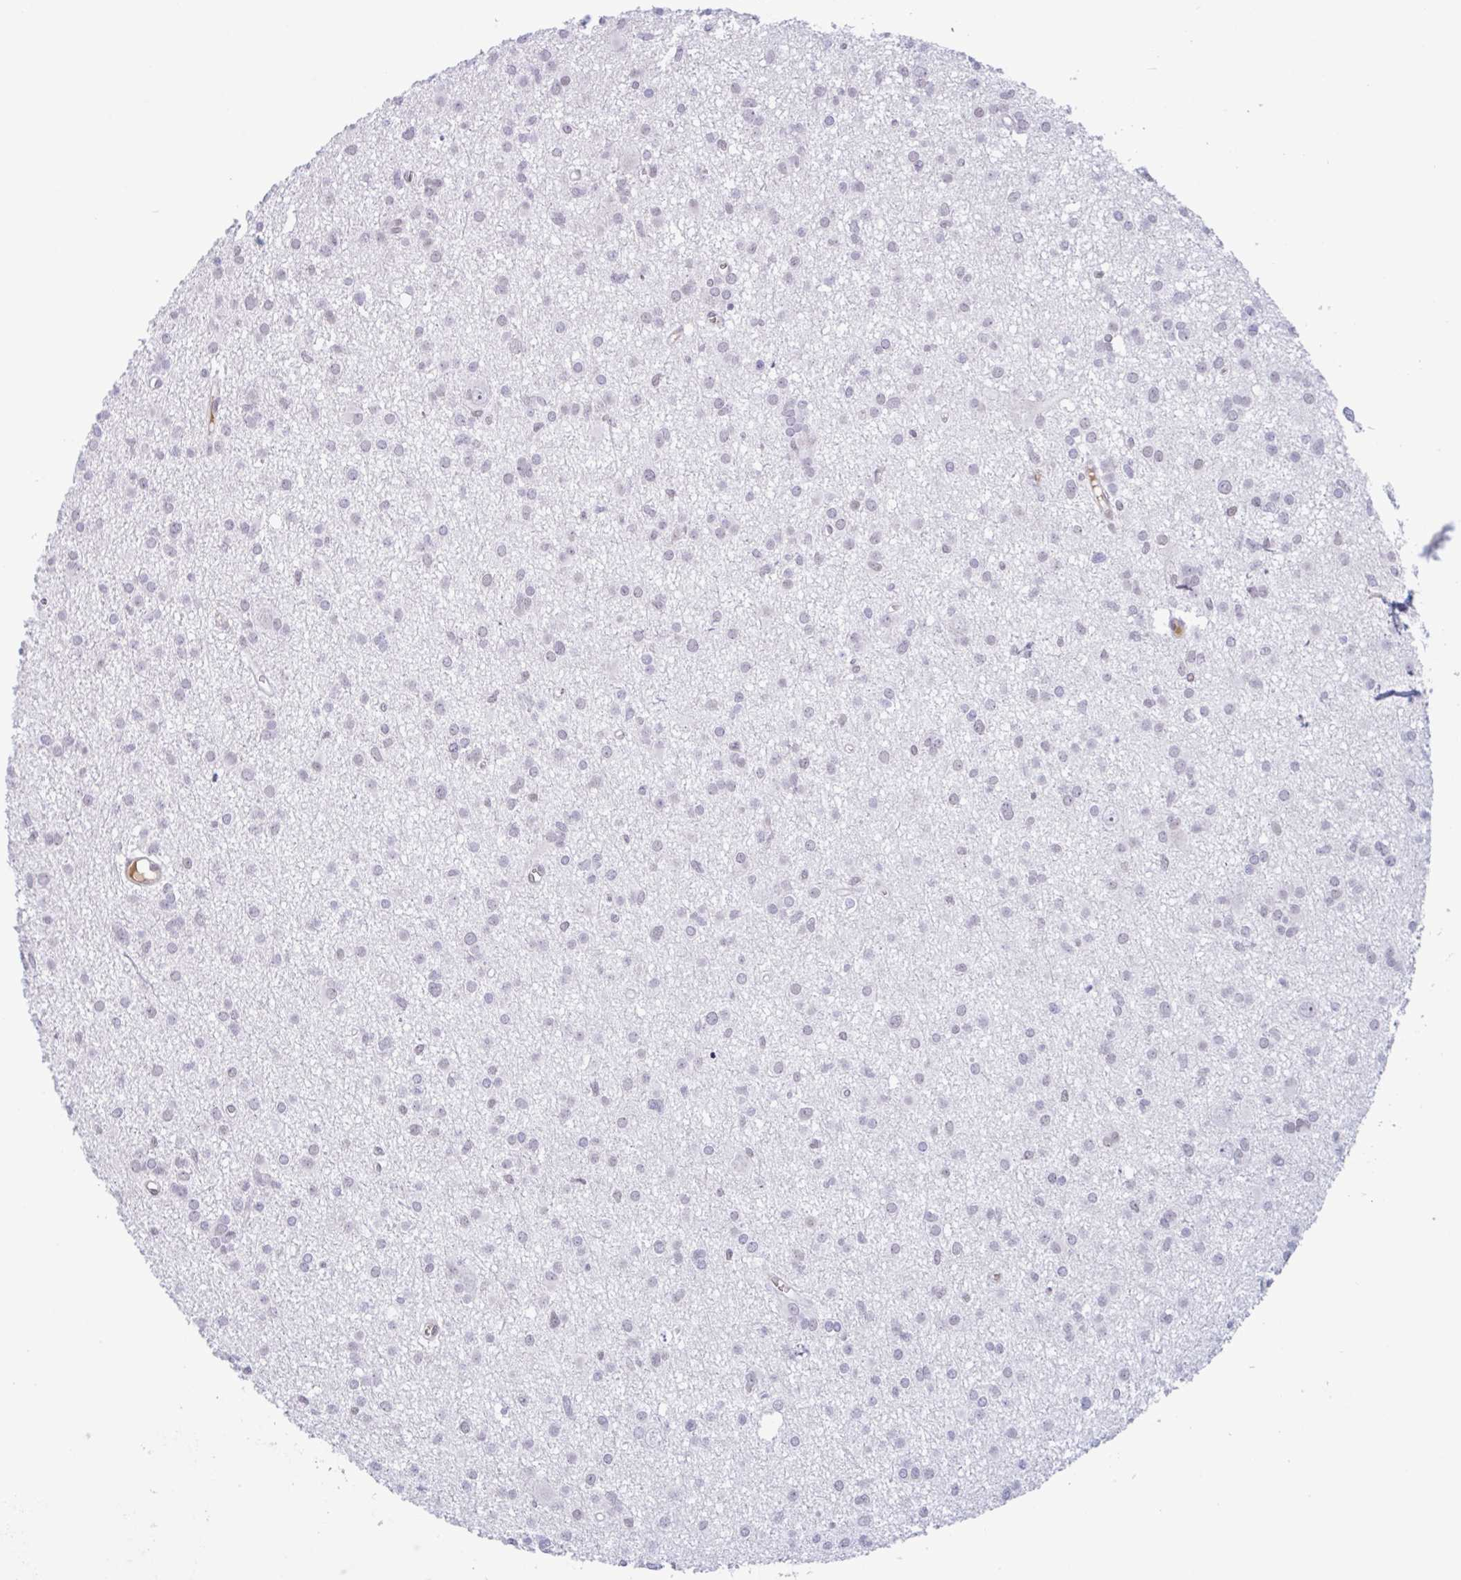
{"staining": {"intensity": "negative", "quantity": "none", "location": "none"}, "tissue": "glioma", "cell_type": "Tumor cells", "image_type": "cancer", "snomed": [{"axis": "morphology", "description": "Glioma, malignant, High grade"}, {"axis": "topography", "description": "Brain"}], "caption": "Immunohistochemistry photomicrograph of neoplastic tissue: human glioma stained with DAB reveals no significant protein positivity in tumor cells.", "gene": "PLG", "patient": {"sex": "male", "age": 23}}